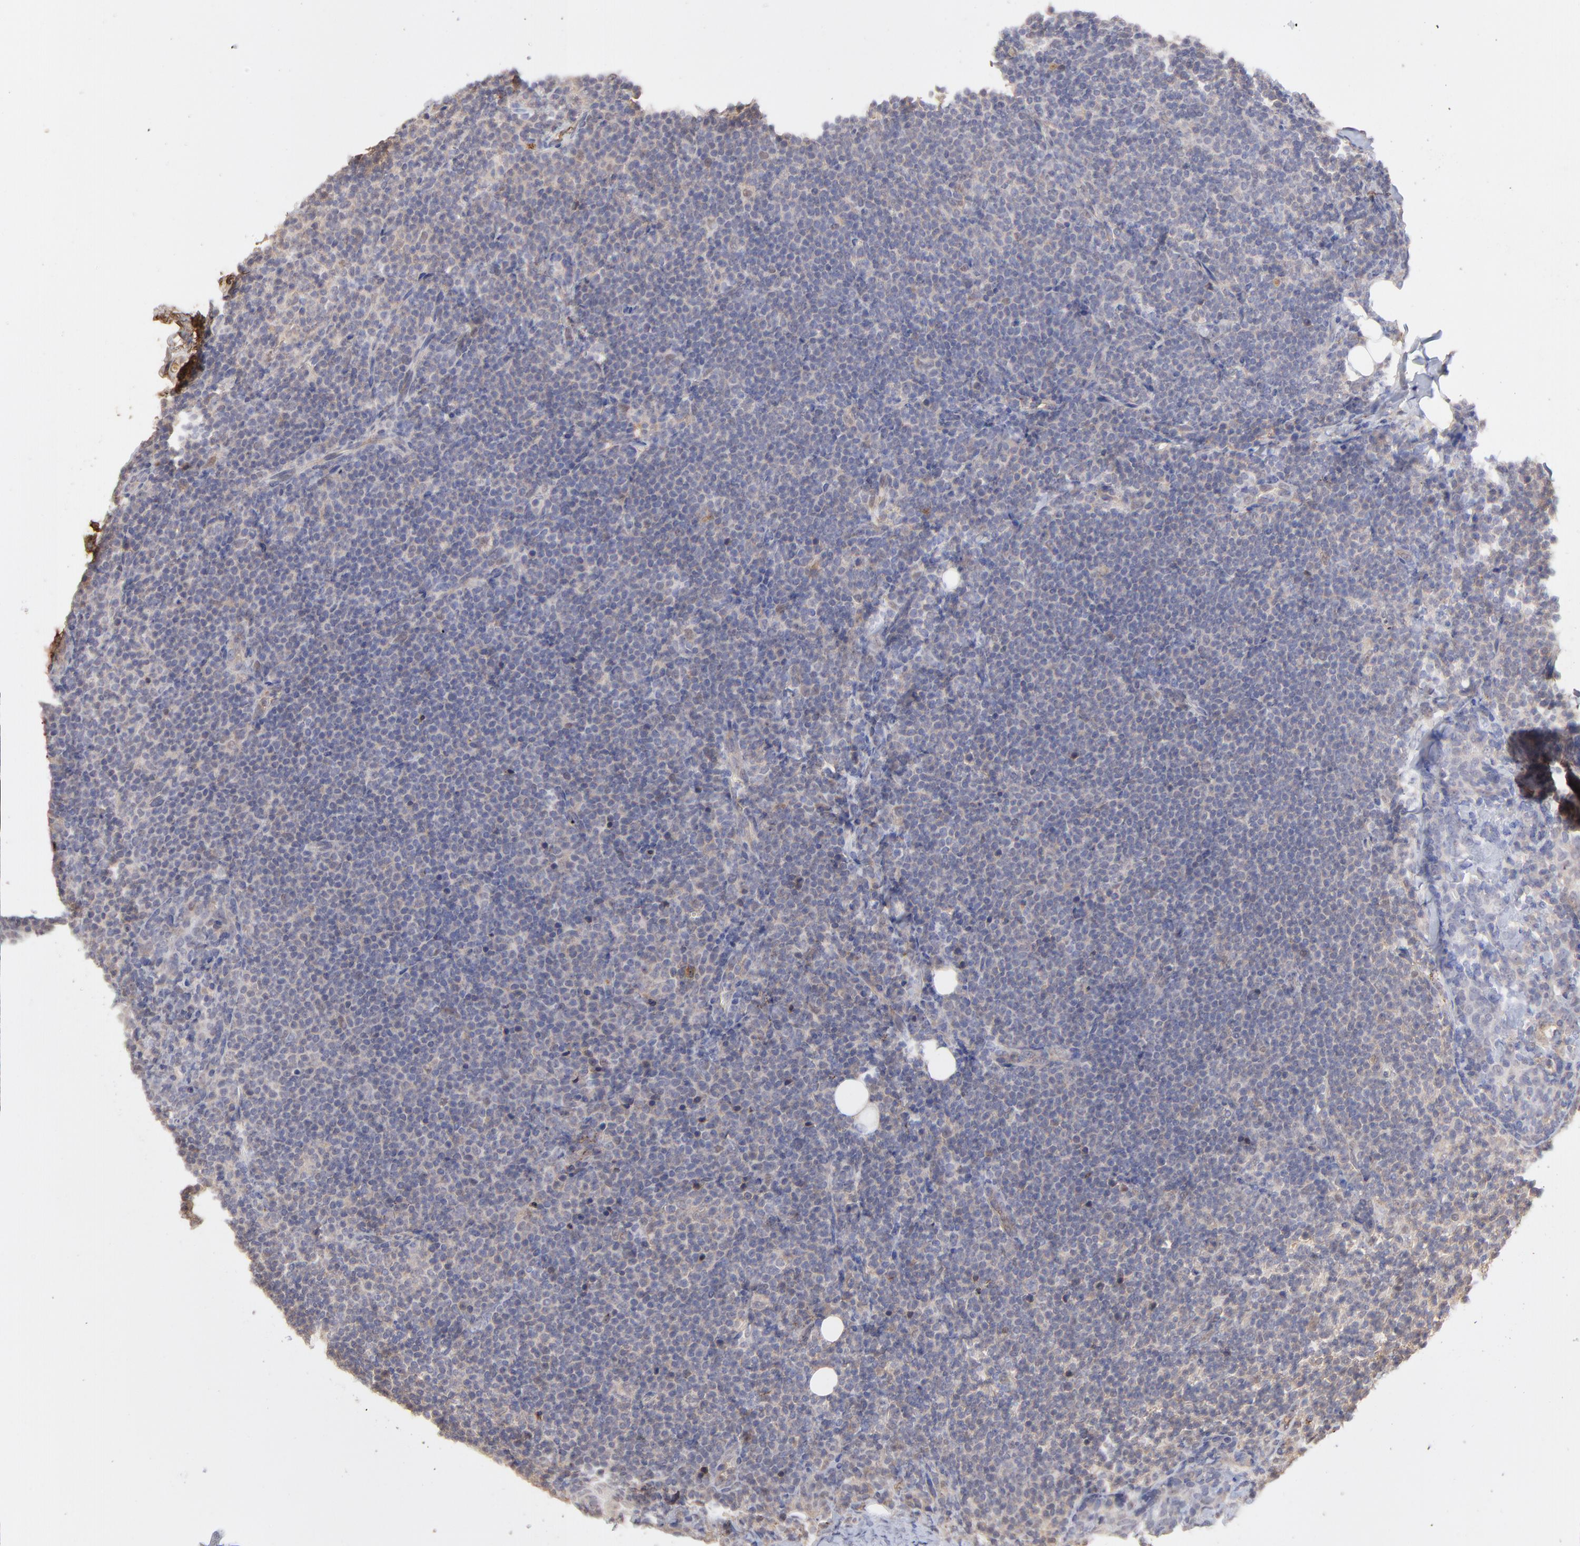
{"staining": {"intensity": "weak", "quantity": "<25%", "location": "cytoplasmic/membranous,nuclear"}, "tissue": "lymph node", "cell_type": "Germinal center cells", "image_type": "normal", "snomed": [{"axis": "morphology", "description": "Normal tissue, NOS"}, {"axis": "morphology", "description": "Uncertain malignant potential"}, {"axis": "topography", "description": "Lymph node"}, {"axis": "topography", "description": "Salivary gland, NOS"}], "caption": "Protein analysis of benign lymph node displays no significant positivity in germinal center cells.", "gene": "PSMD14", "patient": {"sex": "female", "age": 51}}